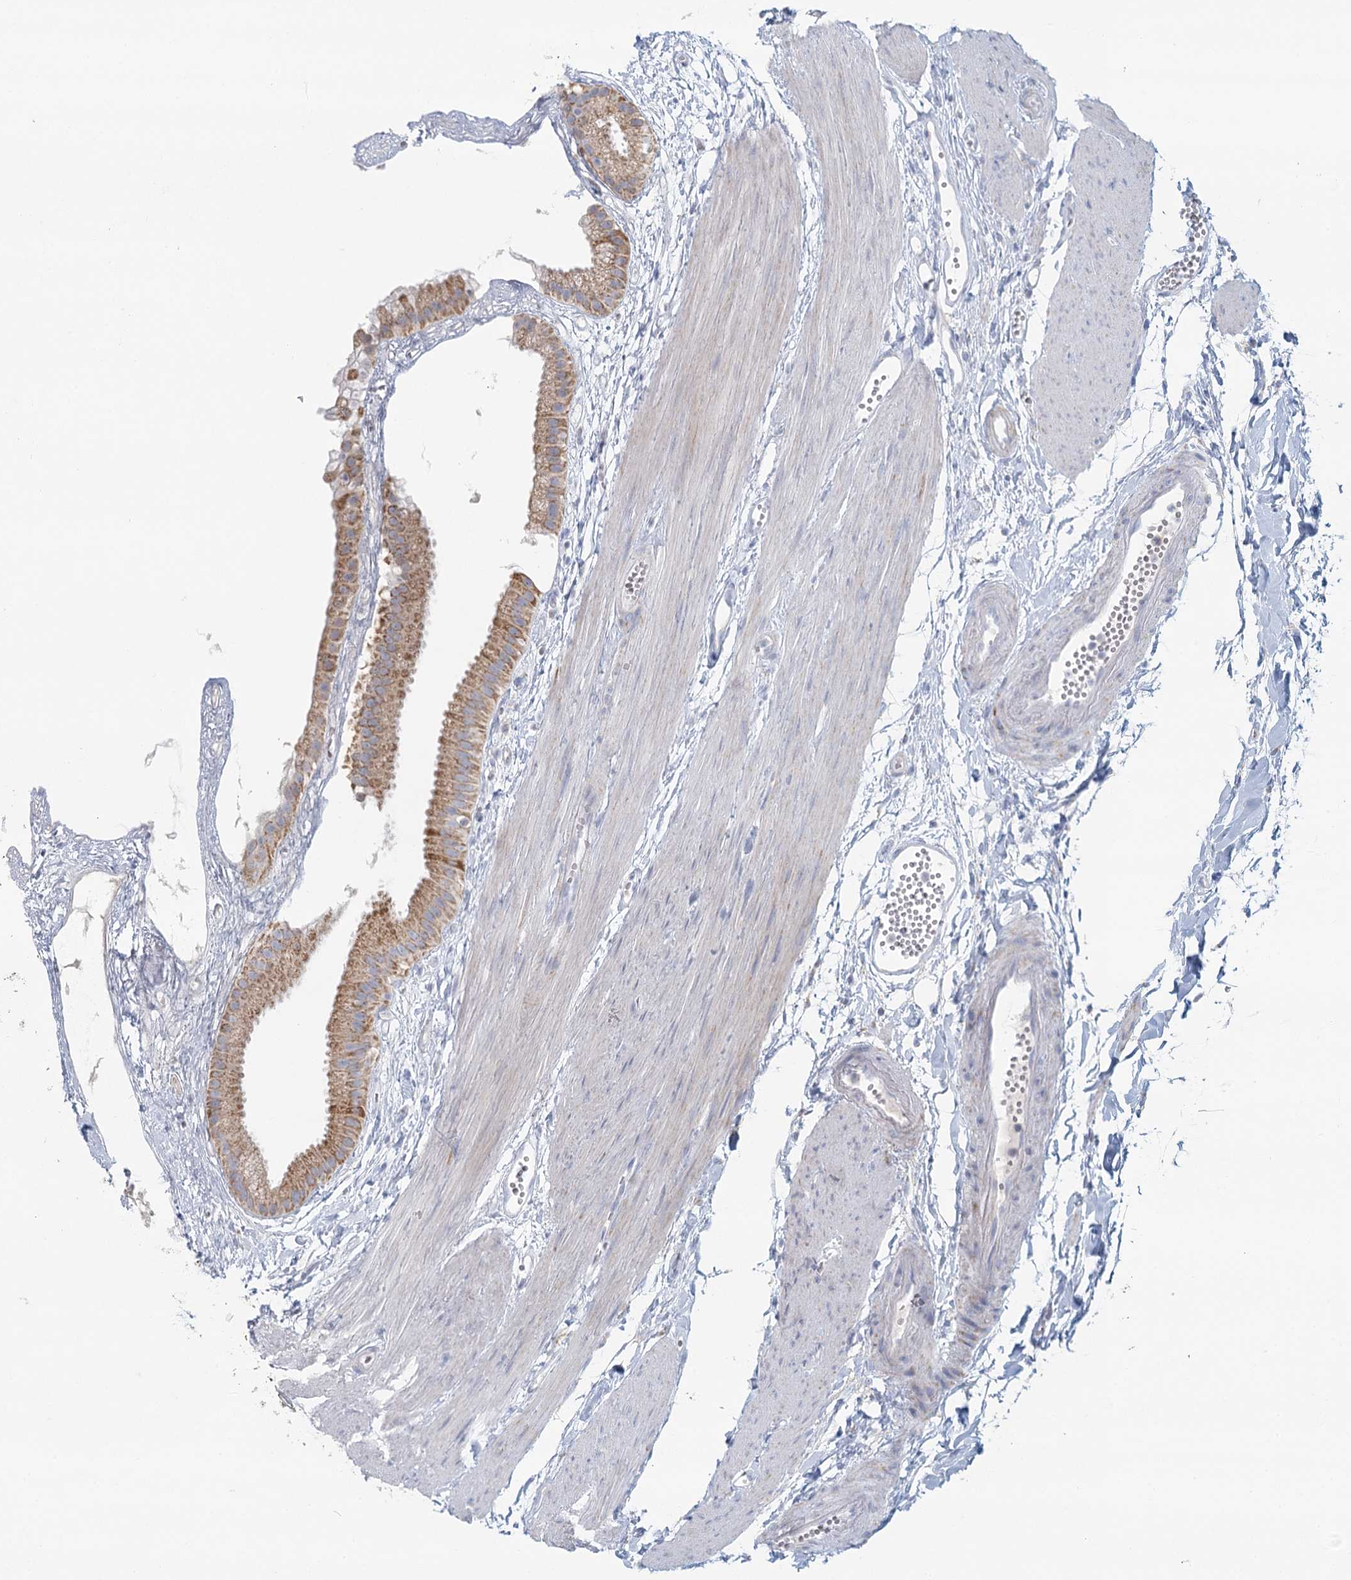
{"staining": {"intensity": "moderate", "quantity": ">75%", "location": "cytoplasmic/membranous"}, "tissue": "gallbladder", "cell_type": "Glandular cells", "image_type": "normal", "snomed": [{"axis": "morphology", "description": "Normal tissue, NOS"}, {"axis": "topography", "description": "Gallbladder"}], "caption": "Human gallbladder stained for a protein (brown) shows moderate cytoplasmic/membranous positive expression in approximately >75% of glandular cells.", "gene": "BPHL", "patient": {"sex": "female", "age": 64}}